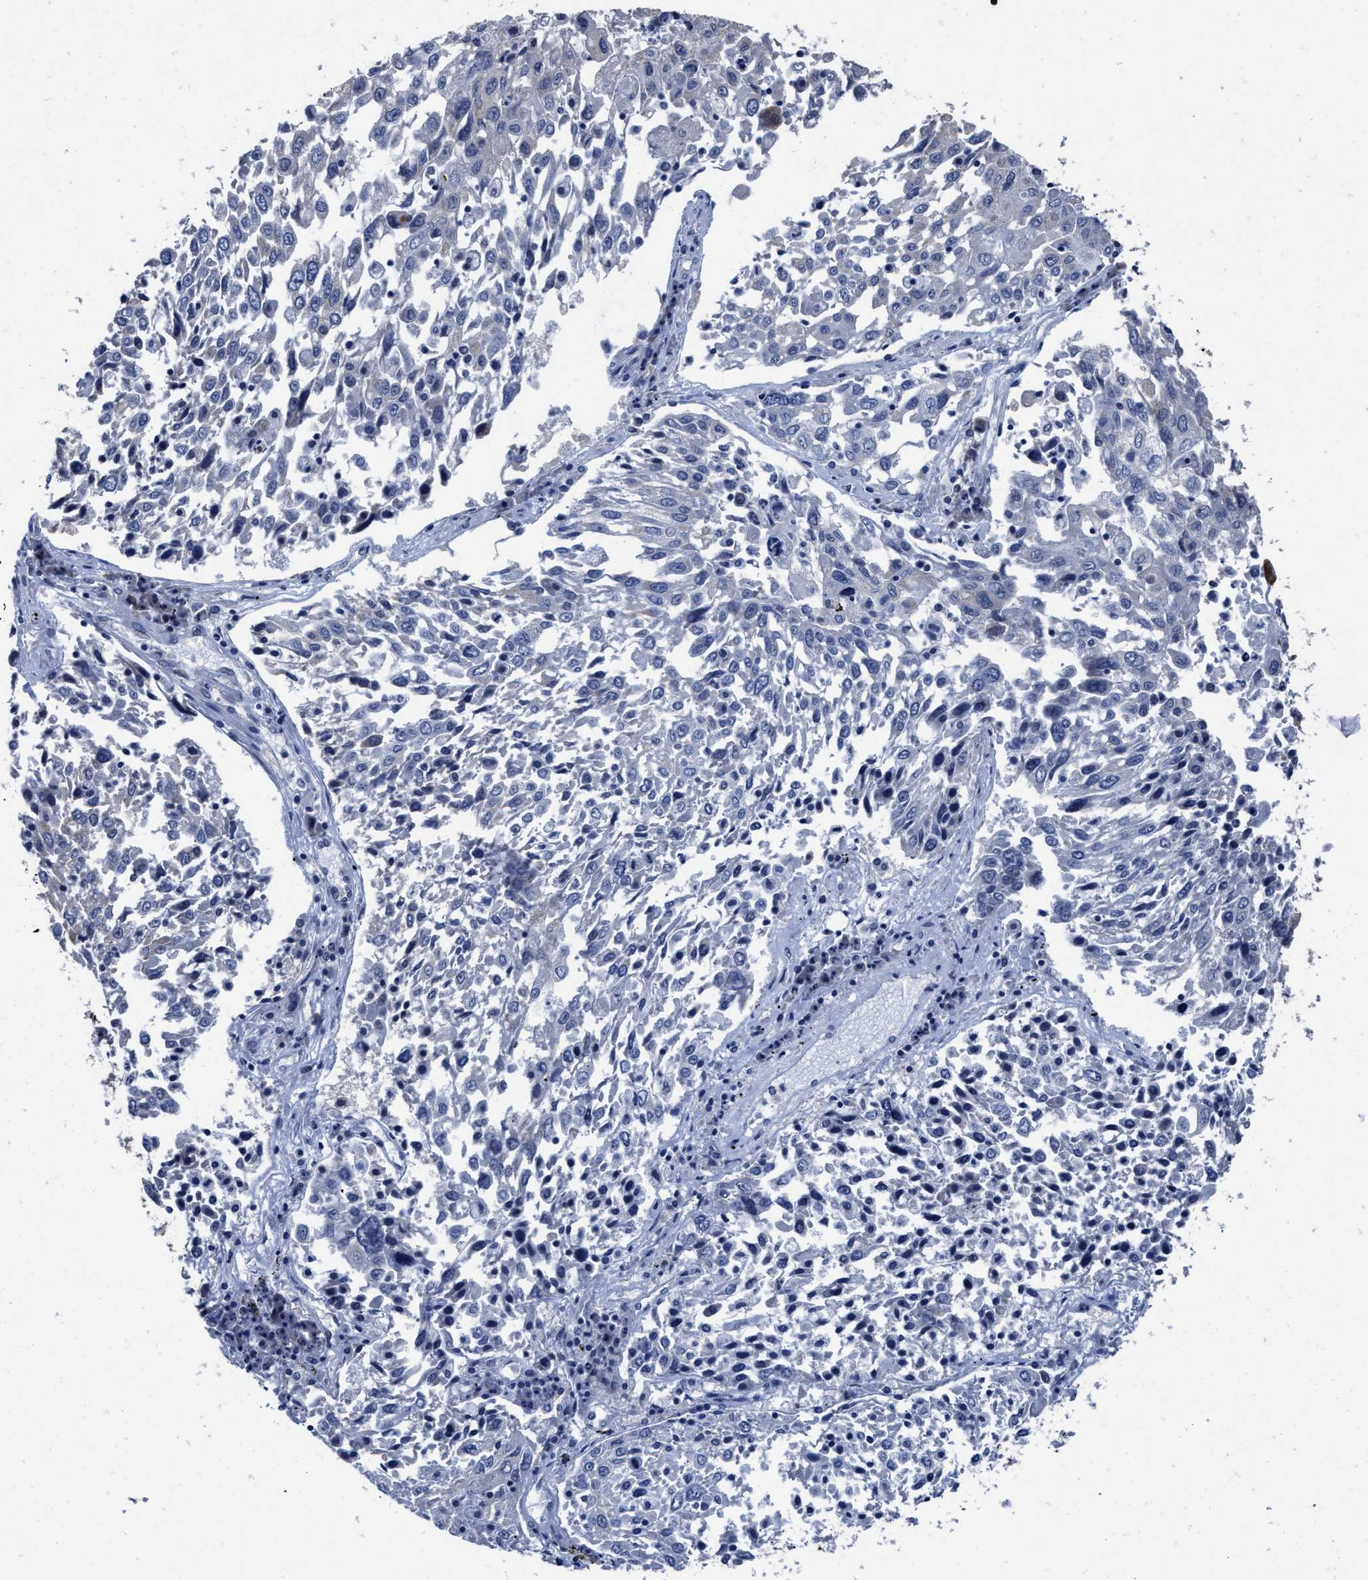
{"staining": {"intensity": "negative", "quantity": "none", "location": "none"}, "tissue": "lung cancer", "cell_type": "Tumor cells", "image_type": "cancer", "snomed": [{"axis": "morphology", "description": "Squamous cell carcinoma, NOS"}, {"axis": "topography", "description": "Lung"}], "caption": "An image of squamous cell carcinoma (lung) stained for a protein reveals no brown staining in tumor cells.", "gene": "HOOK1", "patient": {"sex": "male", "age": 65}}